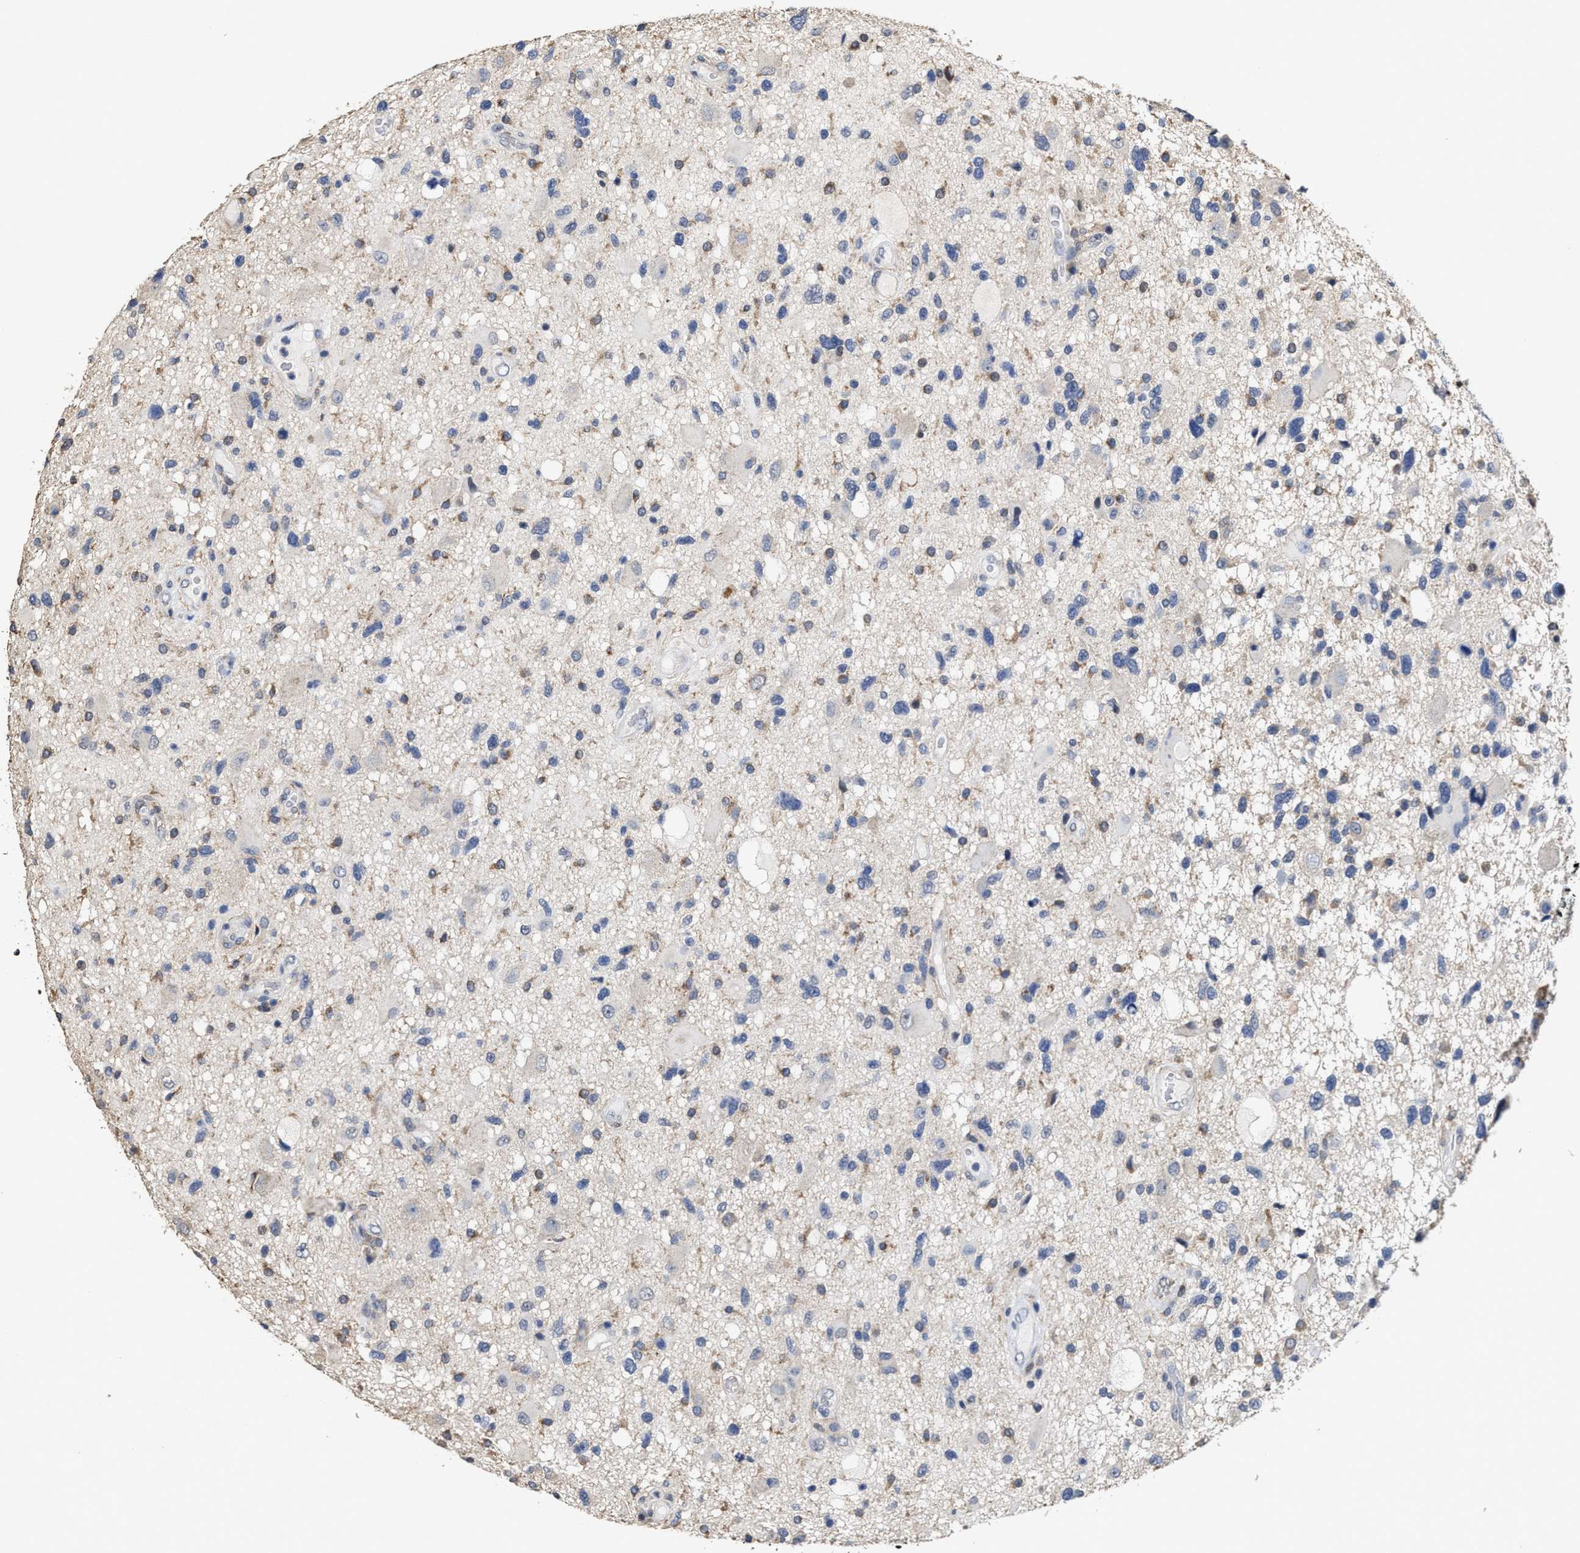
{"staining": {"intensity": "negative", "quantity": "none", "location": "none"}, "tissue": "glioma", "cell_type": "Tumor cells", "image_type": "cancer", "snomed": [{"axis": "morphology", "description": "Glioma, malignant, High grade"}, {"axis": "topography", "description": "Brain"}], "caption": "High power microscopy micrograph of an immunohistochemistry photomicrograph of malignant glioma (high-grade), revealing no significant positivity in tumor cells. (DAB immunohistochemistry (IHC) visualized using brightfield microscopy, high magnification).", "gene": "ZFAT", "patient": {"sex": "male", "age": 33}}